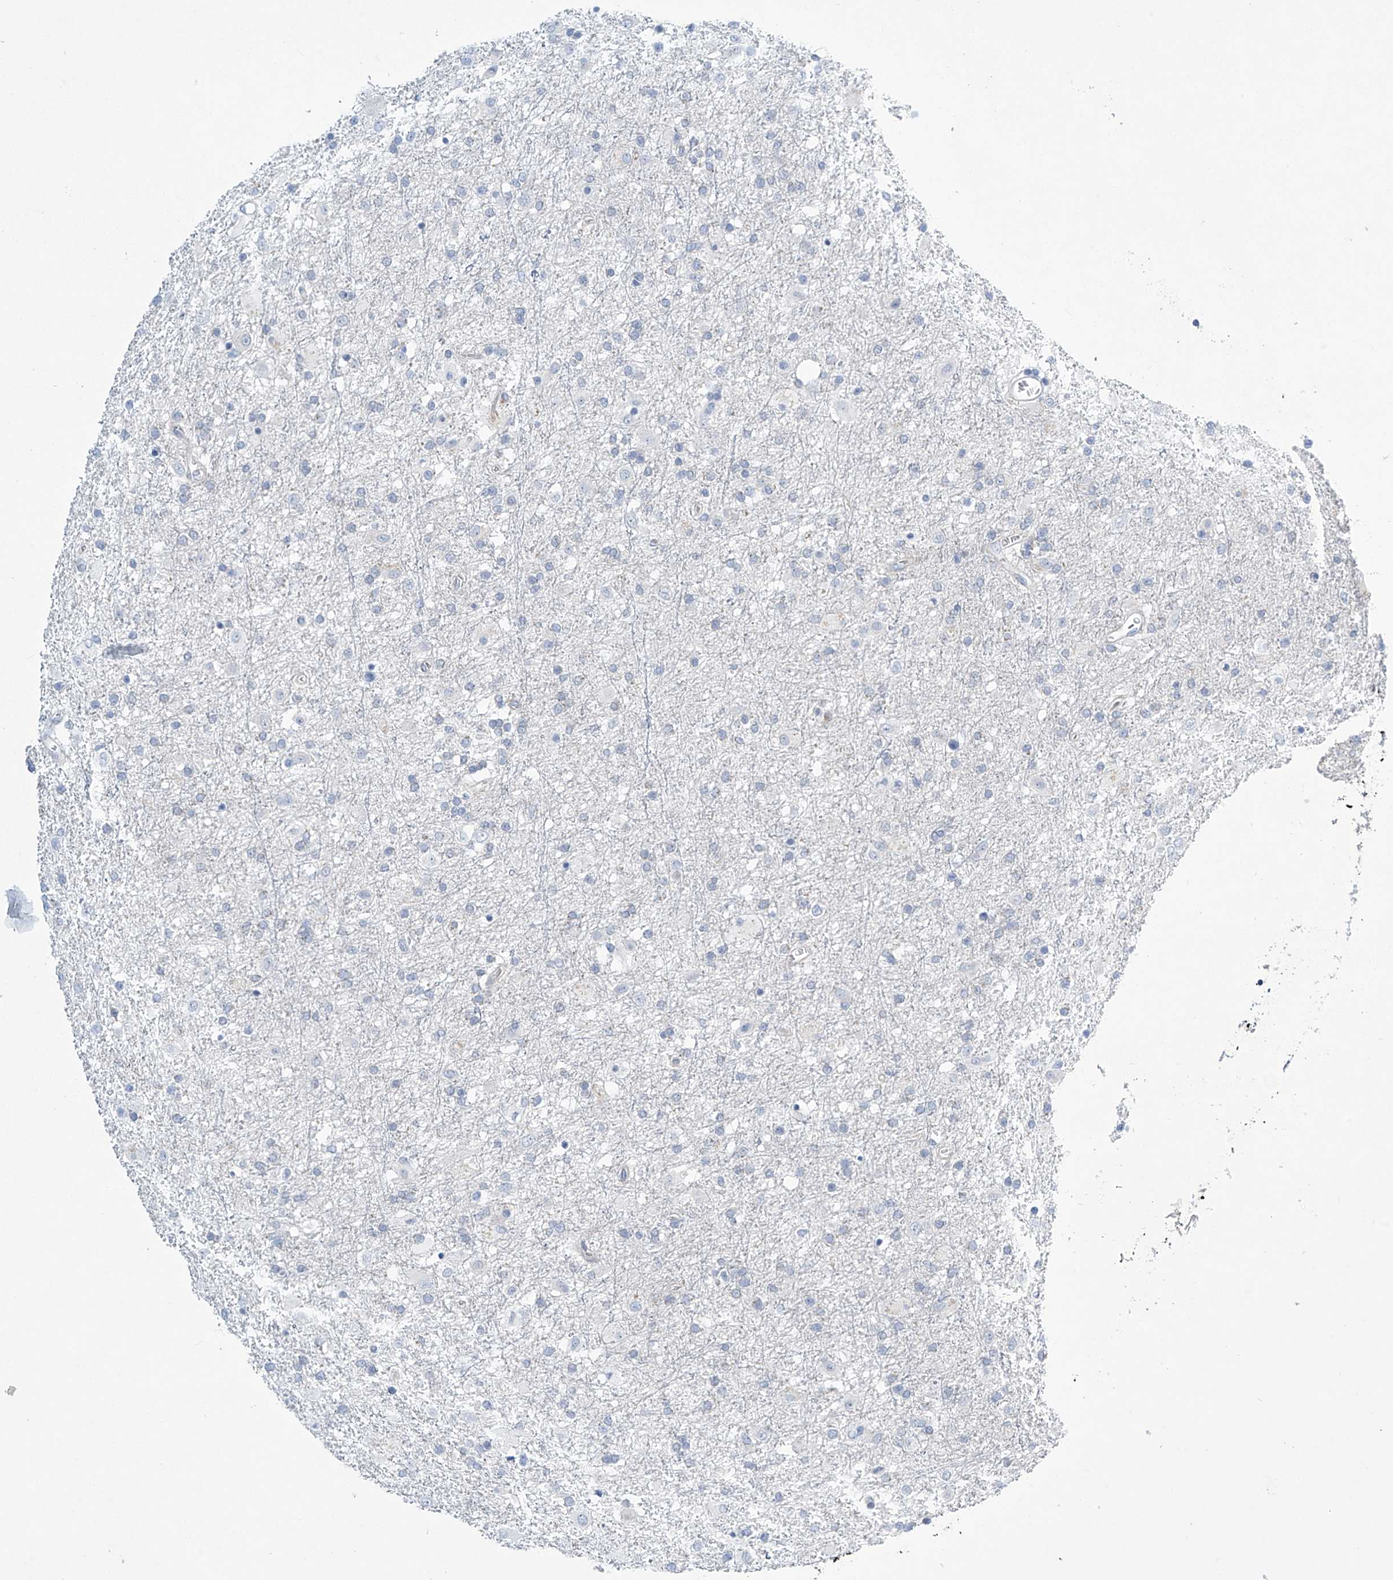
{"staining": {"intensity": "negative", "quantity": "none", "location": "none"}, "tissue": "glioma", "cell_type": "Tumor cells", "image_type": "cancer", "snomed": [{"axis": "morphology", "description": "Glioma, malignant, Low grade"}, {"axis": "topography", "description": "Brain"}], "caption": "The IHC micrograph has no significant positivity in tumor cells of glioma tissue.", "gene": "TRIM60", "patient": {"sex": "male", "age": 65}}